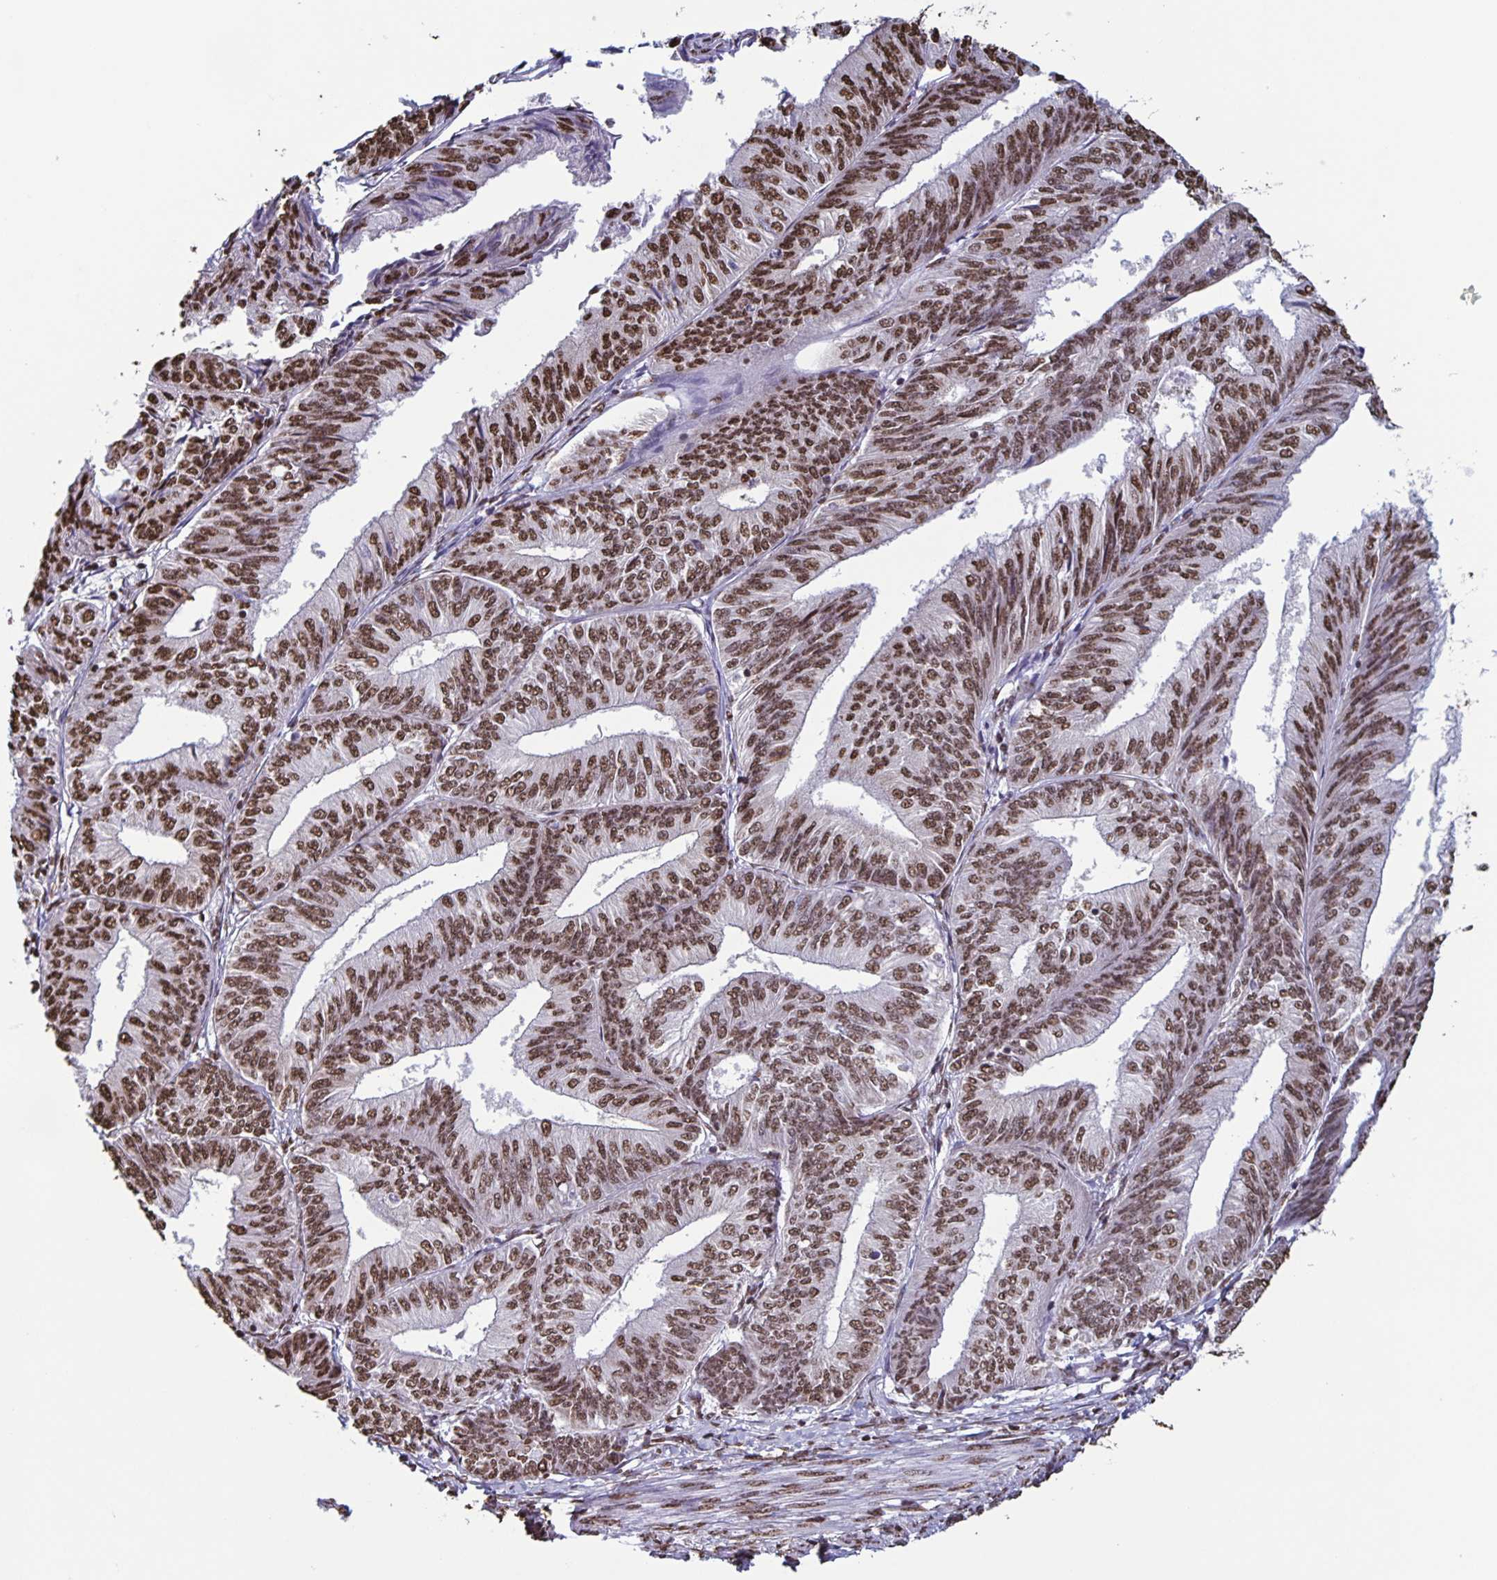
{"staining": {"intensity": "strong", "quantity": ">75%", "location": "nuclear"}, "tissue": "endometrial cancer", "cell_type": "Tumor cells", "image_type": "cancer", "snomed": [{"axis": "morphology", "description": "Adenocarcinoma, NOS"}, {"axis": "topography", "description": "Endometrium"}], "caption": "Immunohistochemistry (IHC) of human endometrial cancer demonstrates high levels of strong nuclear expression in about >75% of tumor cells. (IHC, brightfield microscopy, high magnification).", "gene": "DUT", "patient": {"sex": "female", "age": 58}}